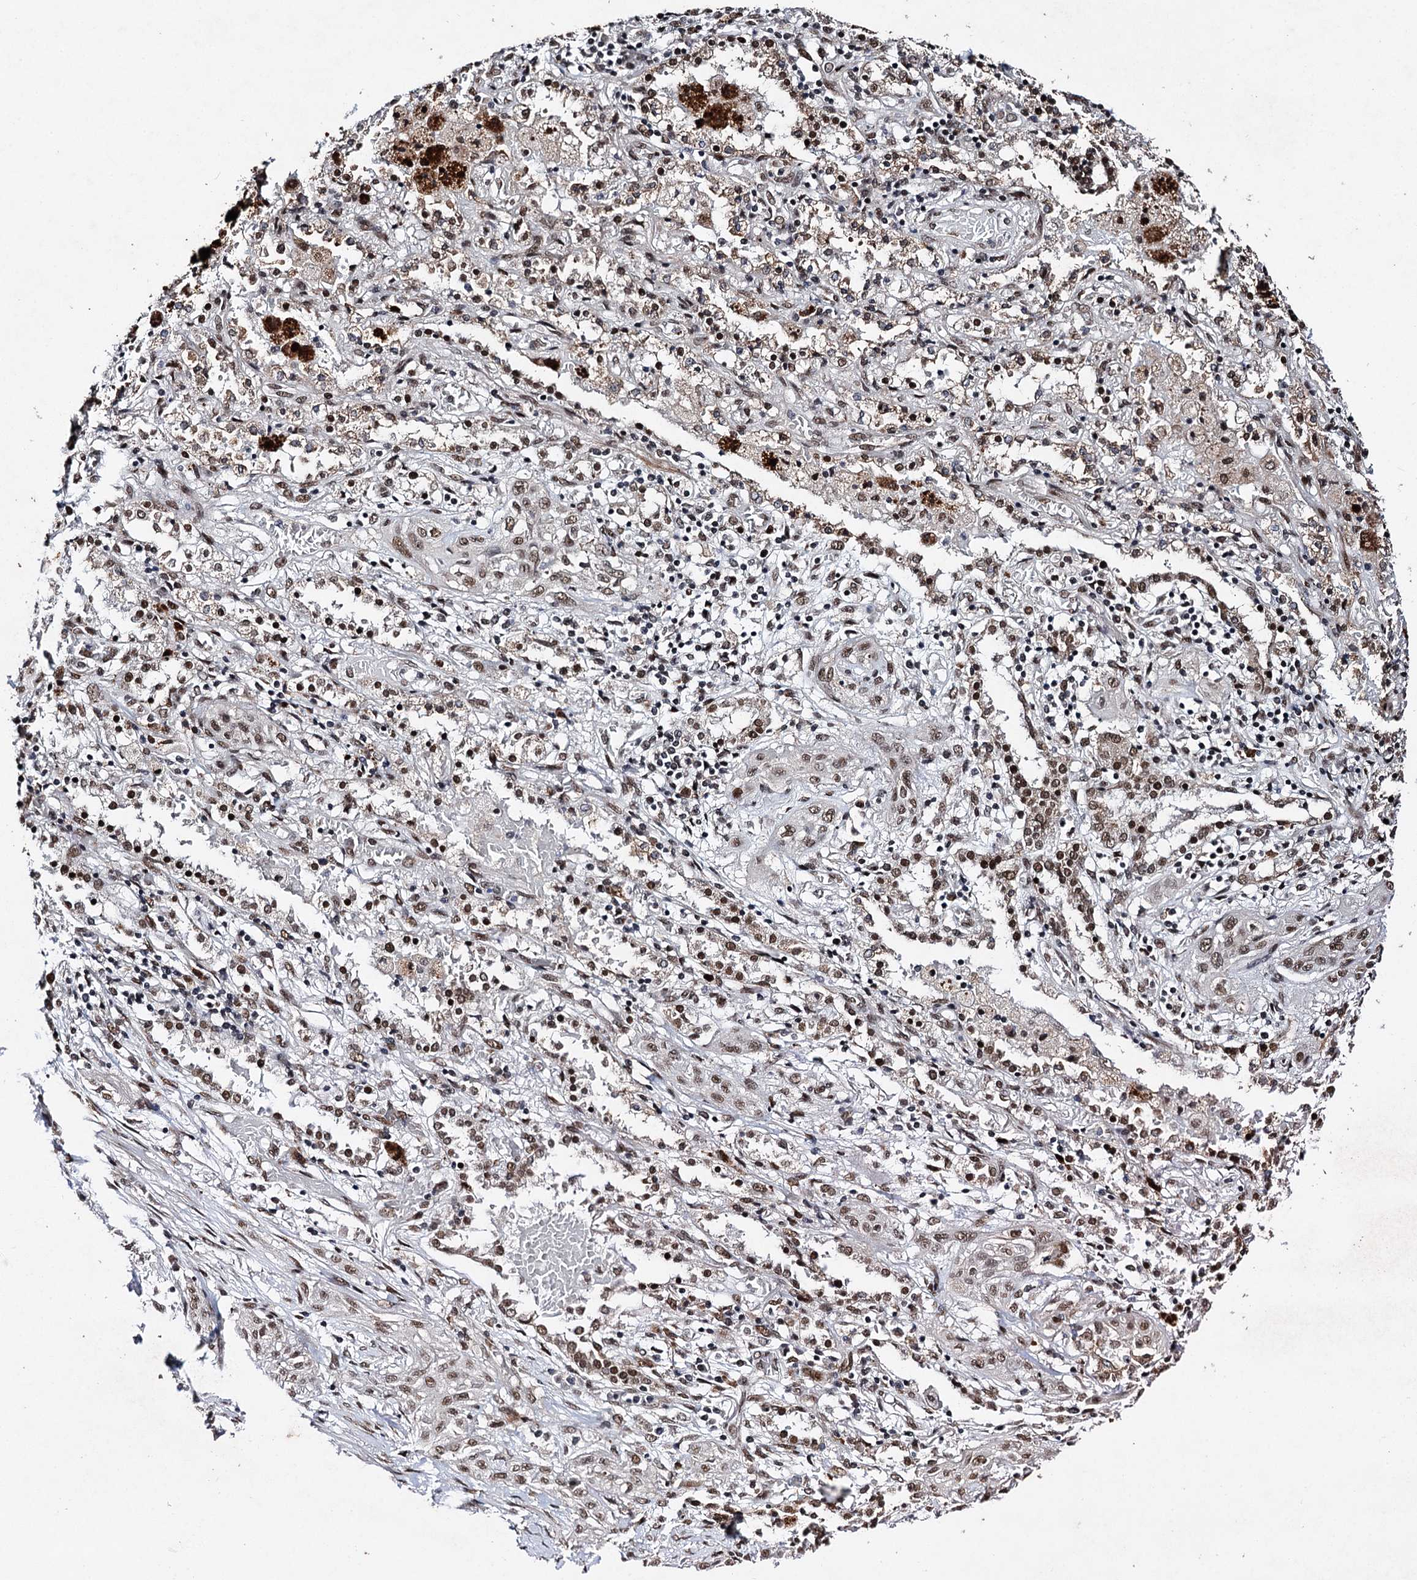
{"staining": {"intensity": "moderate", "quantity": ">75%", "location": "nuclear"}, "tissue": "lung cancer", "cell_type": "Tumor cells", "image_type": "cancer", "snomed": [{"axis": "morphology", "description": "Squamous cell carcinoma, NOS"}, {"axis": "topography", "description": "Lung"}], "caption": "Immunohistochemical staining of lung squamous cell carcinoma demonstrates moderate nuclear protein positivity in approximately >75% of tumor cells. (Brightfield microscopy of DAB IHC at high magnification).", "gene": "MATR3", "patient": {"sex": "female", "age": 47}}